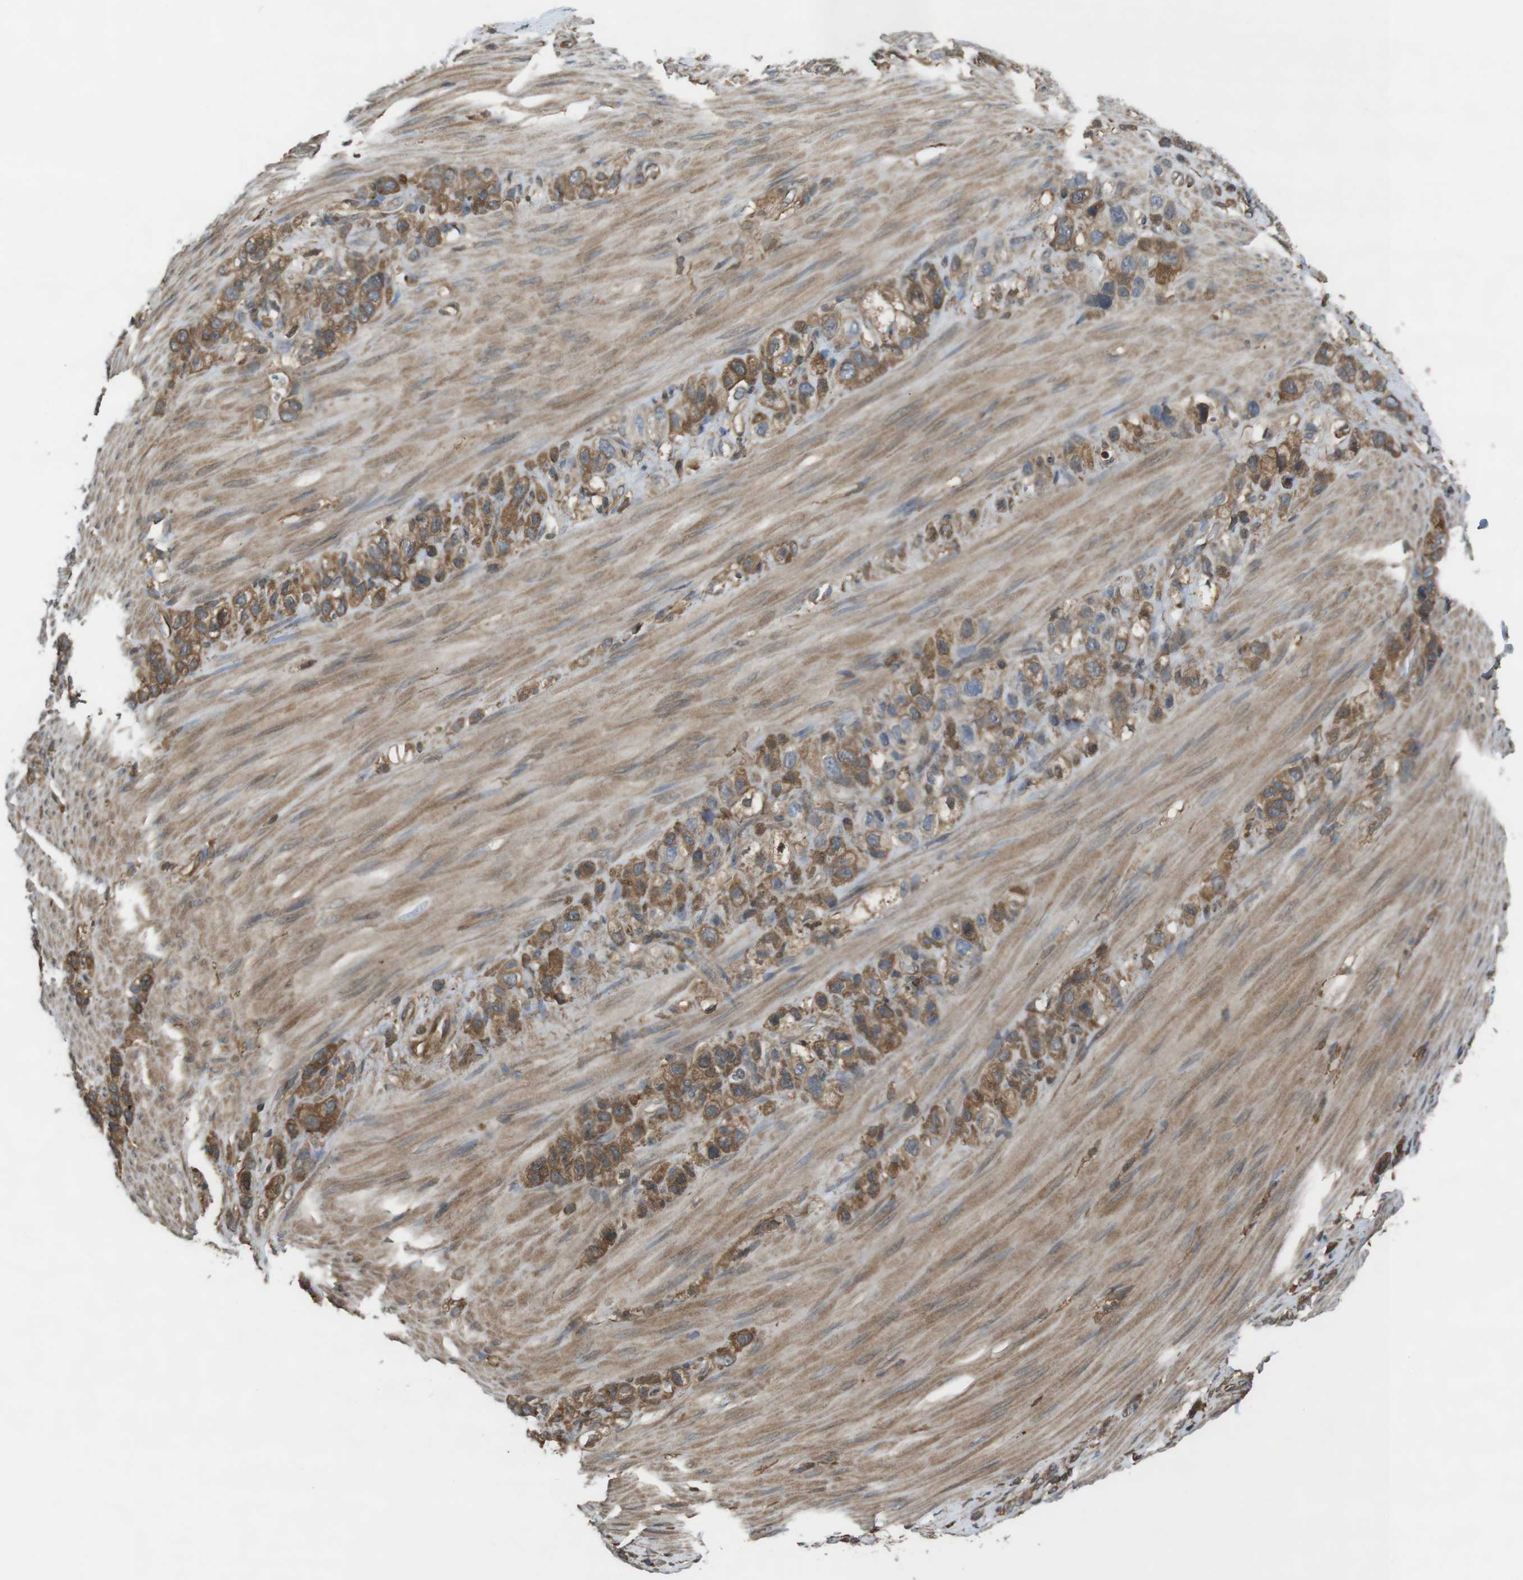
{"staining": {"intensity": "moderate", "quantity": ">75%", "location": "cytoplasmic/membranous"}, "tissue": "stomach cancer", "cell_type": "Tumor cells", "image_type": "cancer", "snomed": [{"axis": "morphology", "description": "Adenocarcinoma, NOS"}, {"axis": "morphology", "description": "Adenocarcinoma, High grade"}, {"axis": "topography", "description": "Stomach, upper"}, {"axis": "topography", "description": "Stomach, lower"}], "caption": "Human stomach adenocarcinoma (high-grade) stained for a protein (brown) demonstrates moderate cytoplasmic/membranous positive positivity in about >75% of tumor cells.", "gene": "ARHGDIA", "patient": {"sex": "female", "age": 65}}